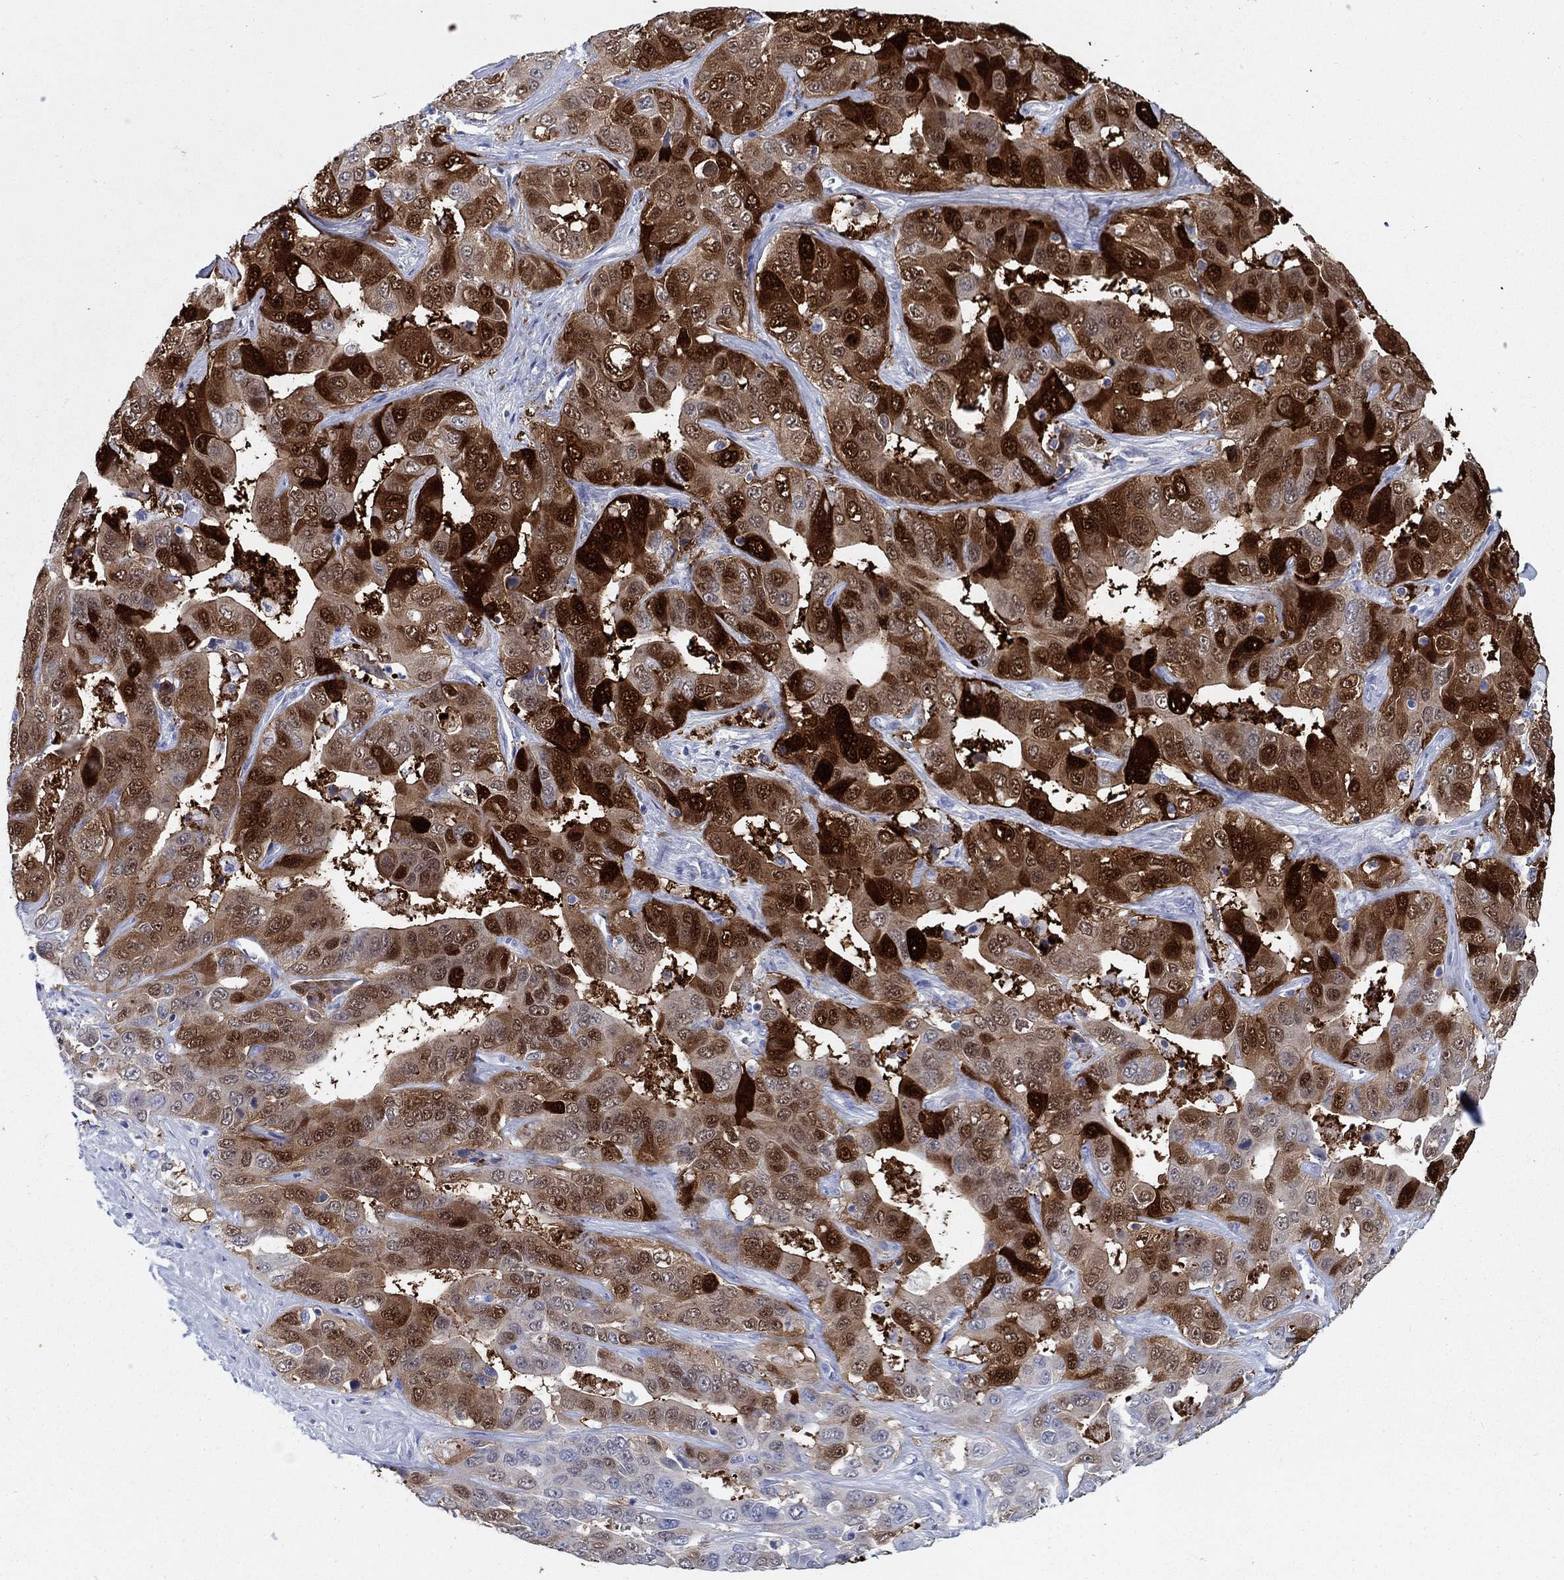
{"staining": {"intensity": "strong", "quantity": "25%-75%", "location": "cytoplasmic/membranous,nuclear"}, "tissue": "liver cancer", "cell_type": "Tumor cells", "image_type": "cancer", "snomed": [{"axis": "morphology", "description": "Cholangiocarcinoma"}, {"axis": "topography", "description": "Liver"}], "caption": "Human cholangiocarcinoma (liver) stained with a brown dye demonstrates strong cytoplasmic/membranous and nuclear positive expression in about 25%-75% of tumor cells.", "gene": "AKR1C2", "patient": {"sex": "female", "age": 52}}